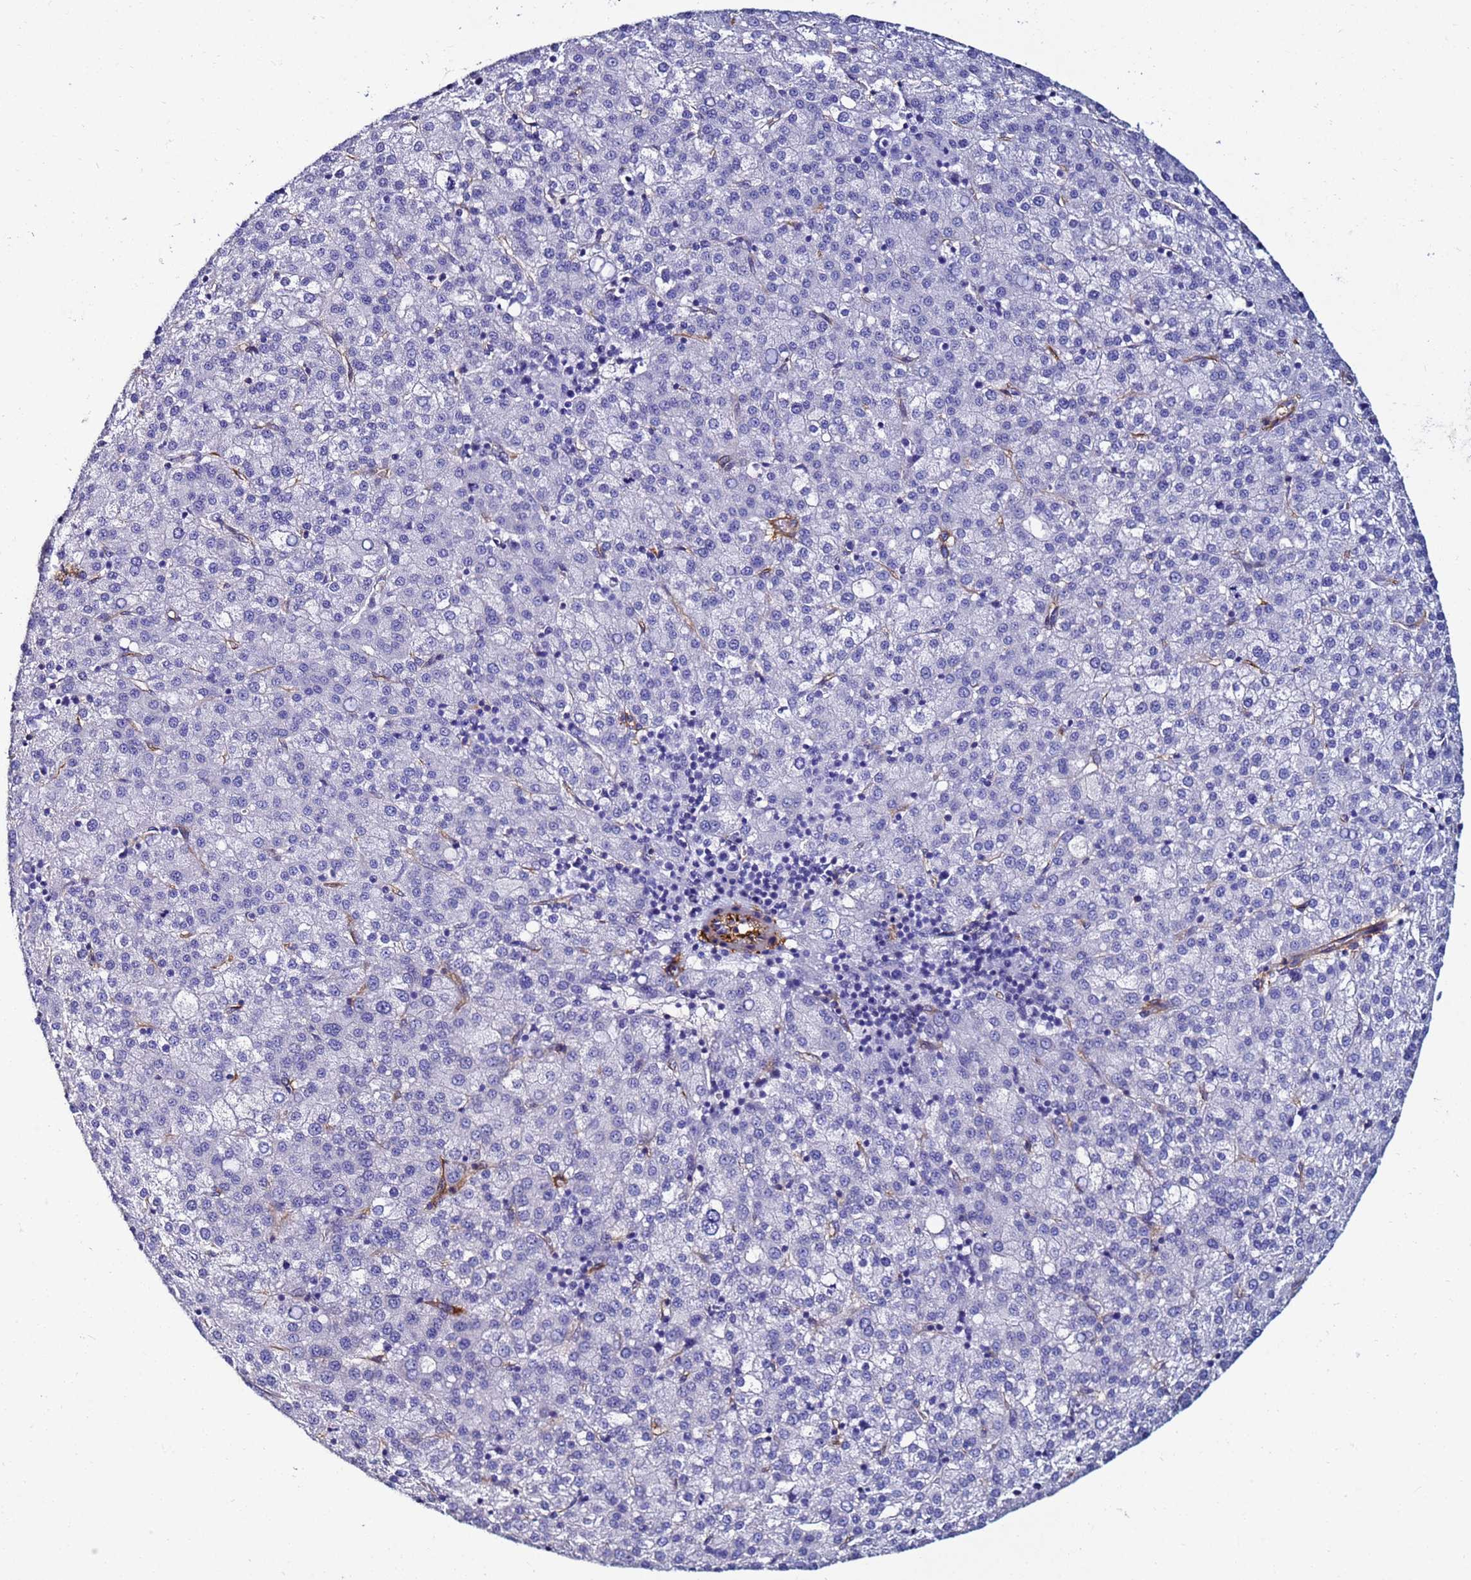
{"staining": {"intensity": "negative", "quantity": "none", "location": "none"}, "tissue": "liver cancer", "cell_type": "Tumor cells", "image_type": "cancer", "snomed": [{"axis": "morphology", "description": "Carcinoma, Hepatocellular, NOS"}, {"axis": "topography", "description": "Liver"}], "caption": "DAB (3,3'-diaminobenzidine) immunohistochemical staining of hepatocellular carcinoma (liver) exhibits no significant positivity in tumor cells.", "gene": "DEFB104A", "patient": {"sex": "female", "age": 58}}